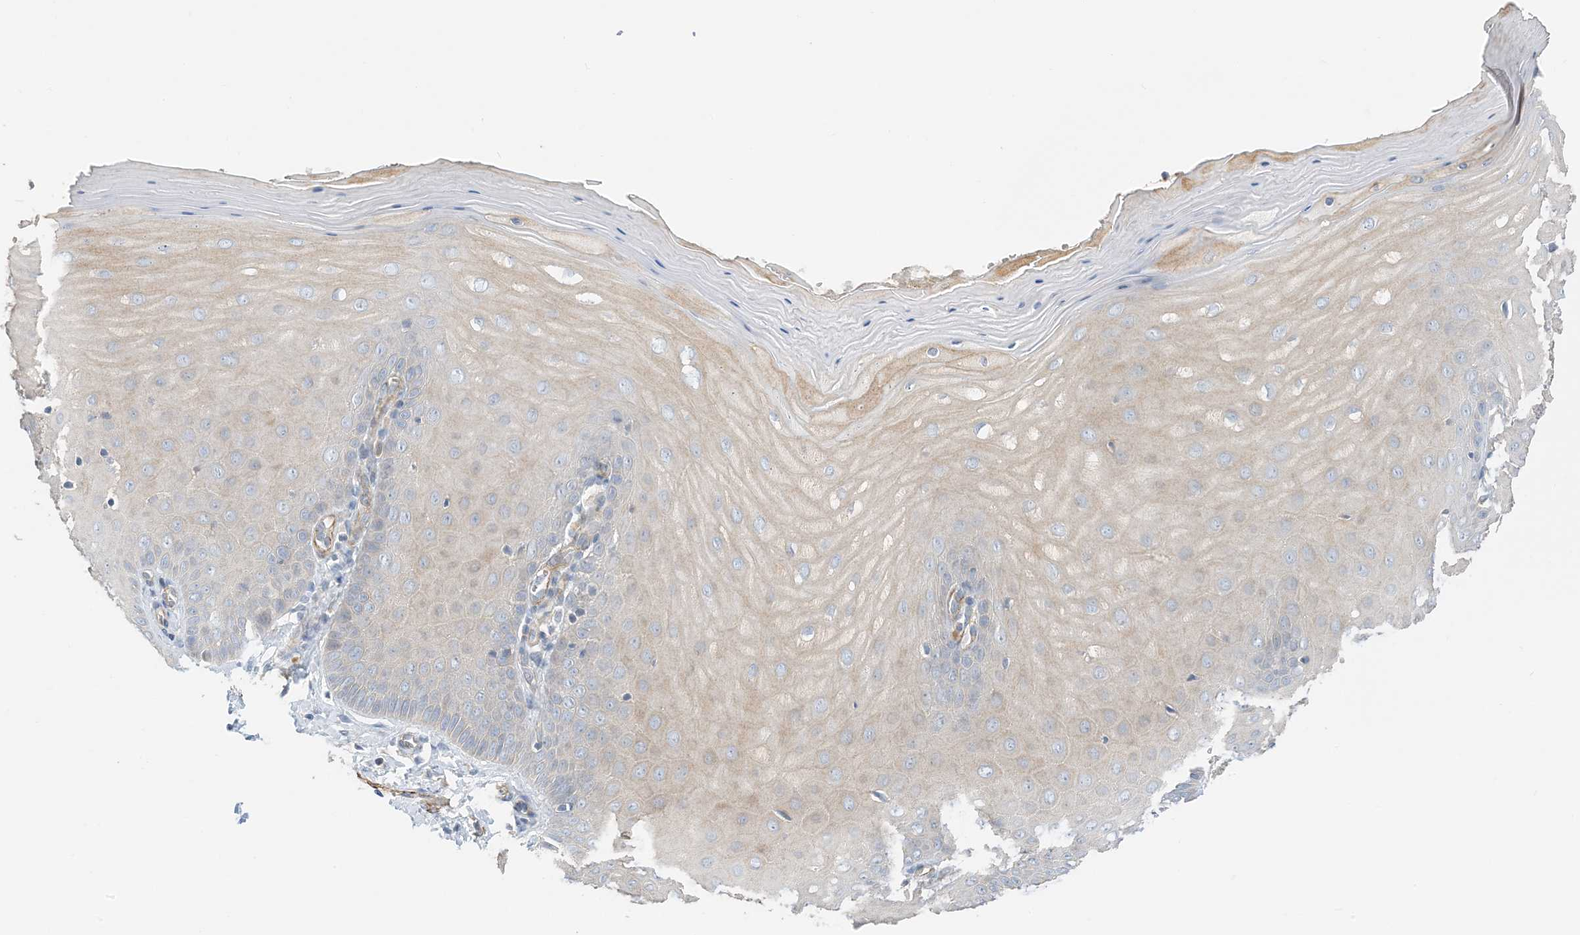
{"staining": {"intensity": "negative", "quantity": "none", "location": "none"}, "tissue": "cervix", "cell_type": "Glandular cells", "image_type": "normal", "snomed": [{"axis": "morphology", "description": "Normal tissue, NOS"}, {"axis": "topography", "description": "Cervix"}], "caption": "Glandular cells show no significant protein expression in normal cervix. (Stains: DAB (3,3'-diaminobenzidine) IHC with hematoxylin counter stain, Microscopy: brightfield microscopy at high magnification).", "gene": "KIFBP", "patient": {"sex": "female", "age": 55}}